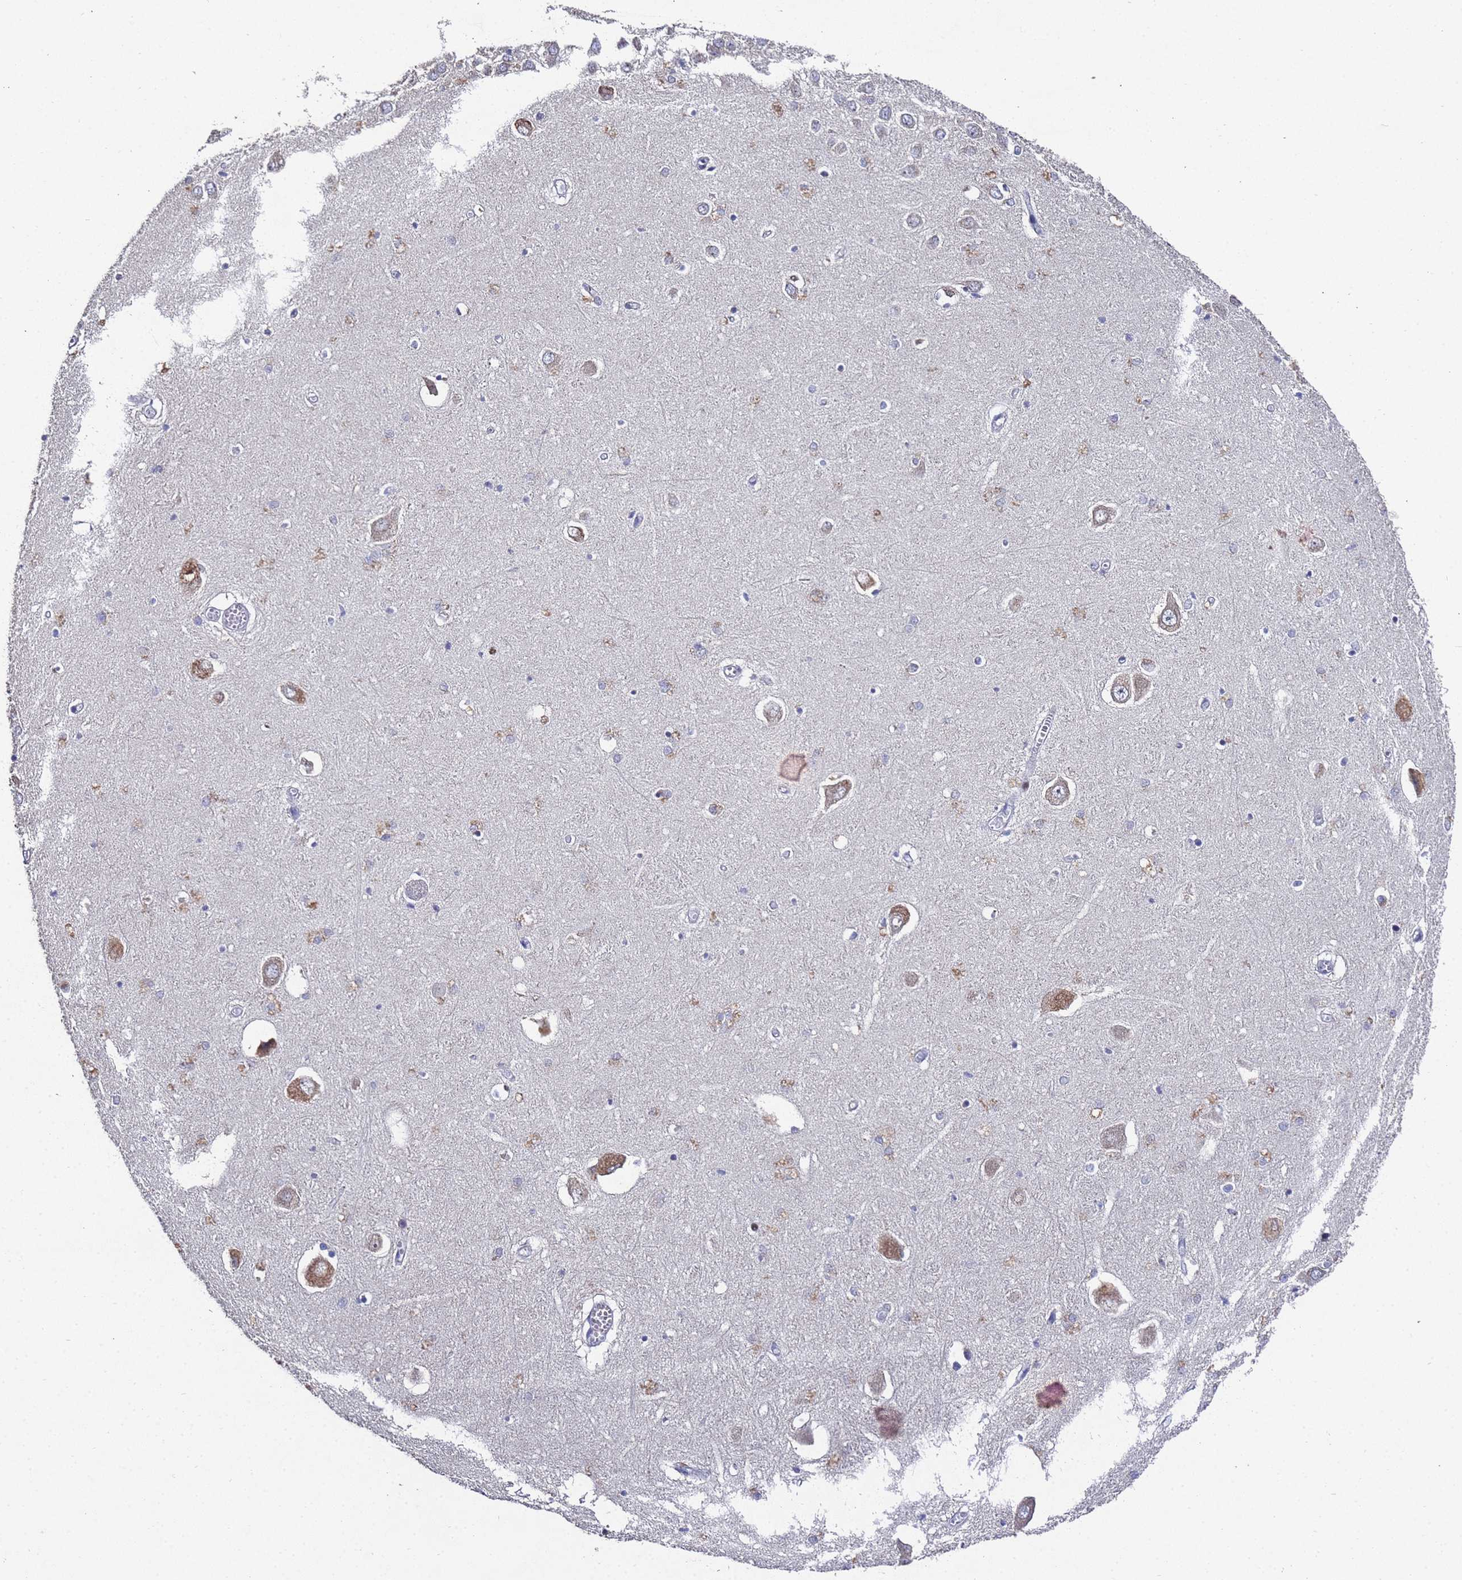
{"staining": {"intensity": "negative", "quantity": "none", "location": "none"}, "tissue": "hippocampus", "cell_type": "Glial cells", "image_type": "normal", "snomed": [{"axis": "morphology", "description": "Normal tissue, NOS"}, {"axis": "topography", "description": "Hippocampus"}], "caption": "This is an IHC image of unremarkable hippocampus. There is no expression in glial cells.", "gene": "NSUN6", "patient": {"sex": "male", "age": 70}}